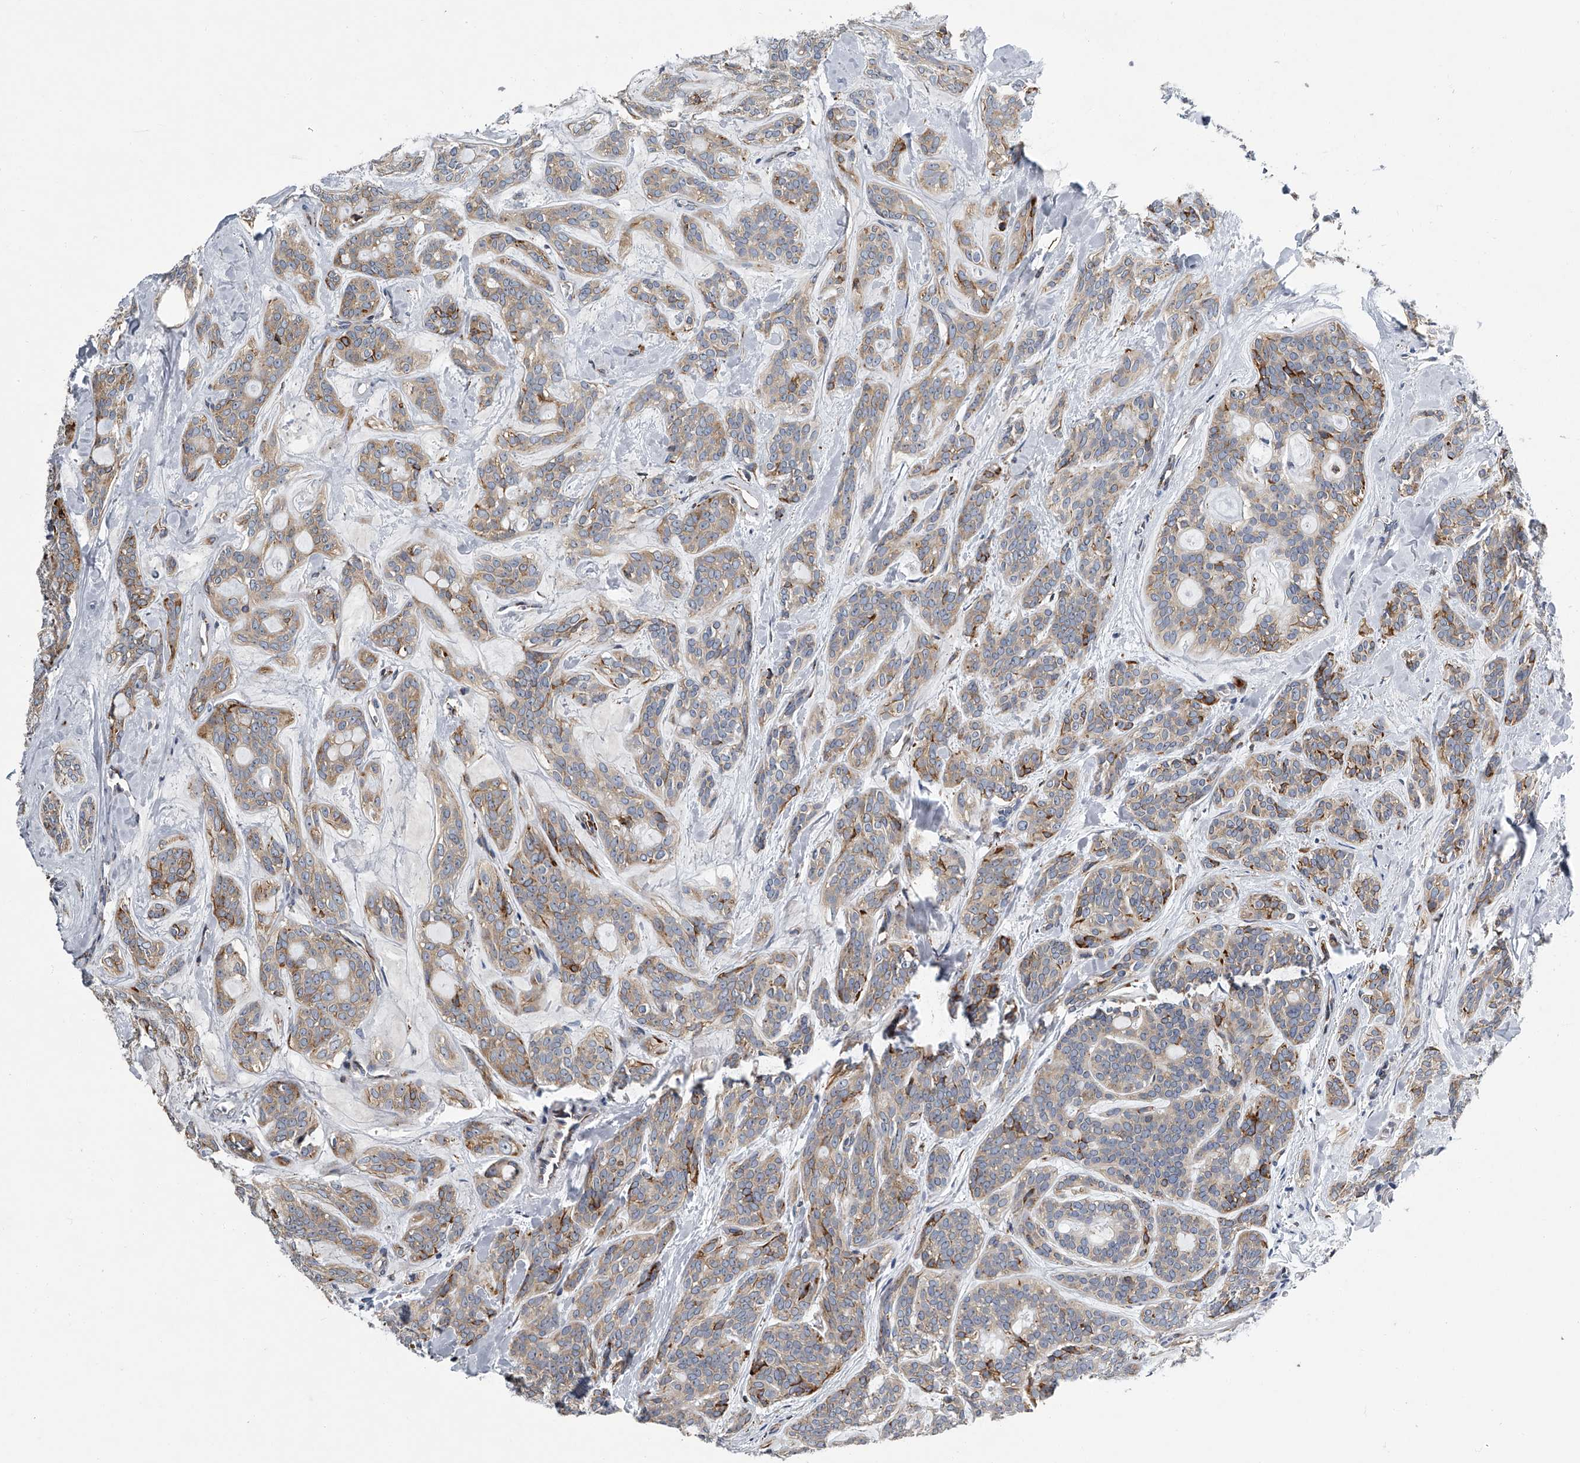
{"staining": {"intensity": "weak", "quantity": "<25%", "location": "cytoplasmic/membranous"}, "tissue": "head and neck cancer", "cell_type": "Tumor cells", "image_type": "cancer", "snomed": [{"axis": "morphology", "description": "Adenocarcinoma, NOS"}, {"axis": "topography", "description": "Head-Neck"}], "caption": "Tumor cells show no significant positivity in head and neck cancer (adenocarcinoma).", "gene": "TMEM63C", "patient": {"sex": "male", "age": 66}}